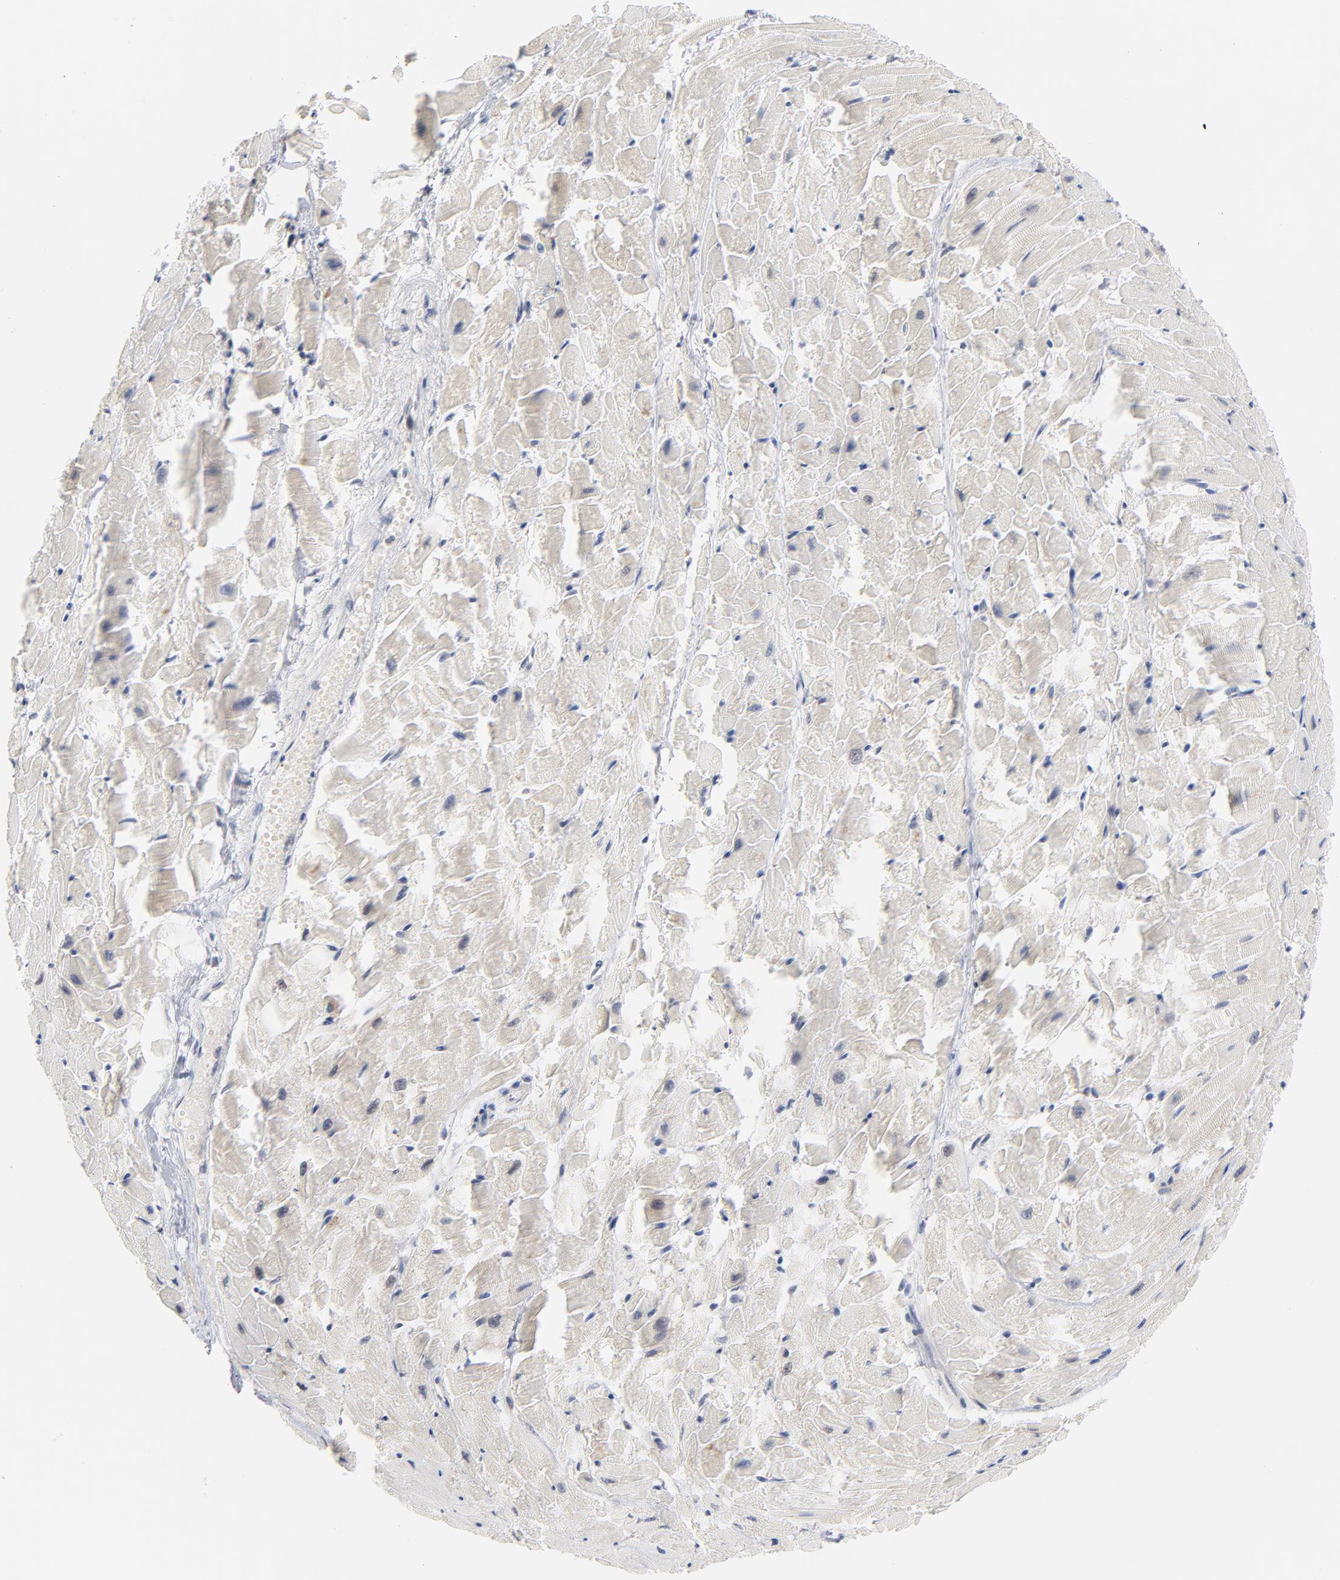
{"staining": {"intensity": "negative", "quantity": "none", "location": "none"}, "tissue": "heart muscle", "cell_type": "Cardiomyocytes", "image_type": "normal", "snomed": [{"axis": "morphology", "description": "Normal tissue, NOS"}, {"axis": "topography", "description": "Heart"}], "caption": "Immunohistochemistry micrograph of unremarkable human heart muscle stained for a protein (brown), which reveals no staining in cardiomyocytes.", "gene": "UBL4A", "patient": {"sex": "female", "age": 19}}